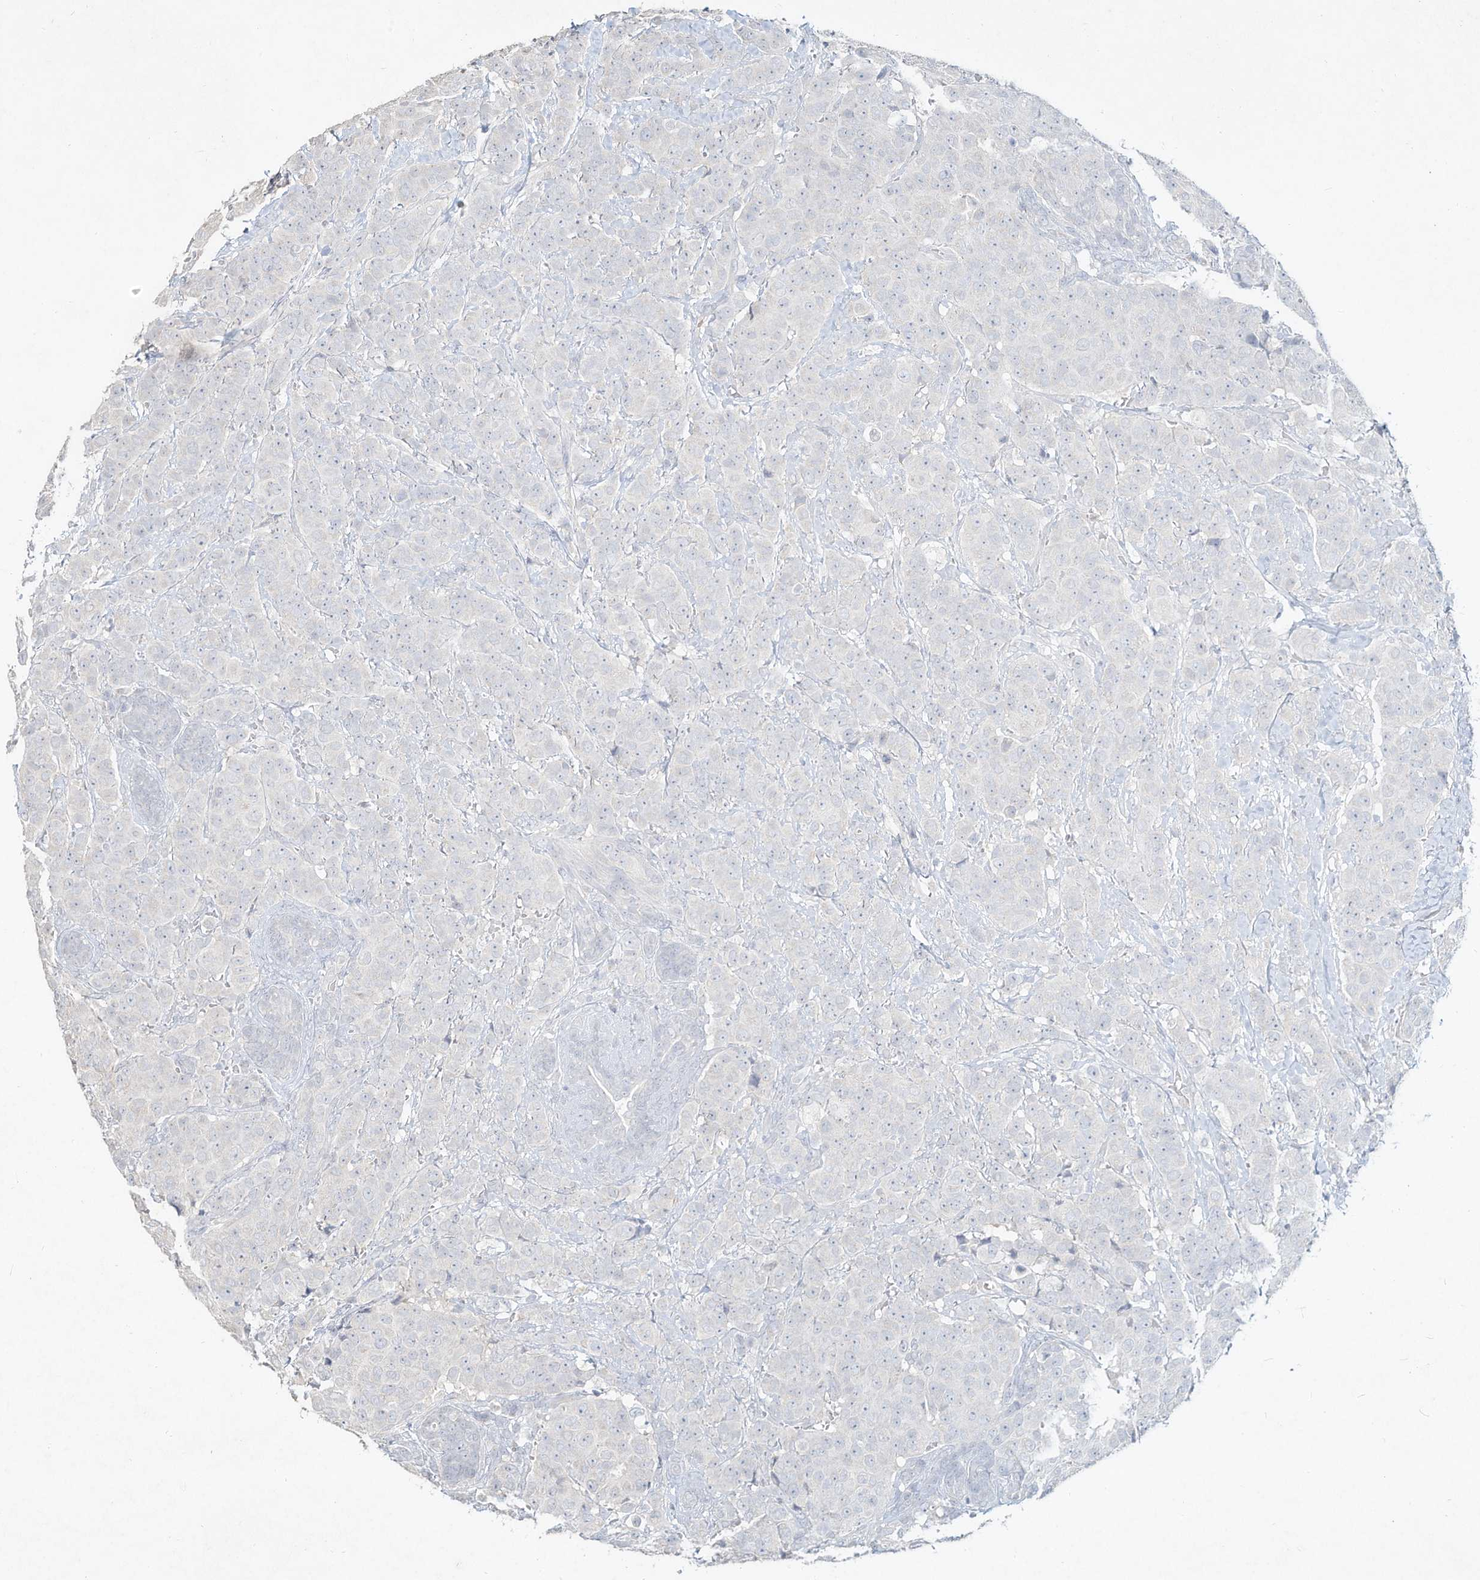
{"staining": {"intensity": "negative", "quantity": "none", "location": "none"}, "tissue": "breast cancer", "cell_type": "Tumor cells", "image_type": "cancer", "snomed": [{"axis": "morphology", "description": "Normal tissue, NOS"}, {"axis": "morphology", "description": "Duct carcinoma"}, {"axis": "topography", "description": "Breast"}], "caption": "Invasive ductal carcinoma (breast) was stained to show a protein in brown. There is no significant expression in tumor cells.", "gene": "DYNC1I2", "patient": {"sex": "female", "age": 40}}